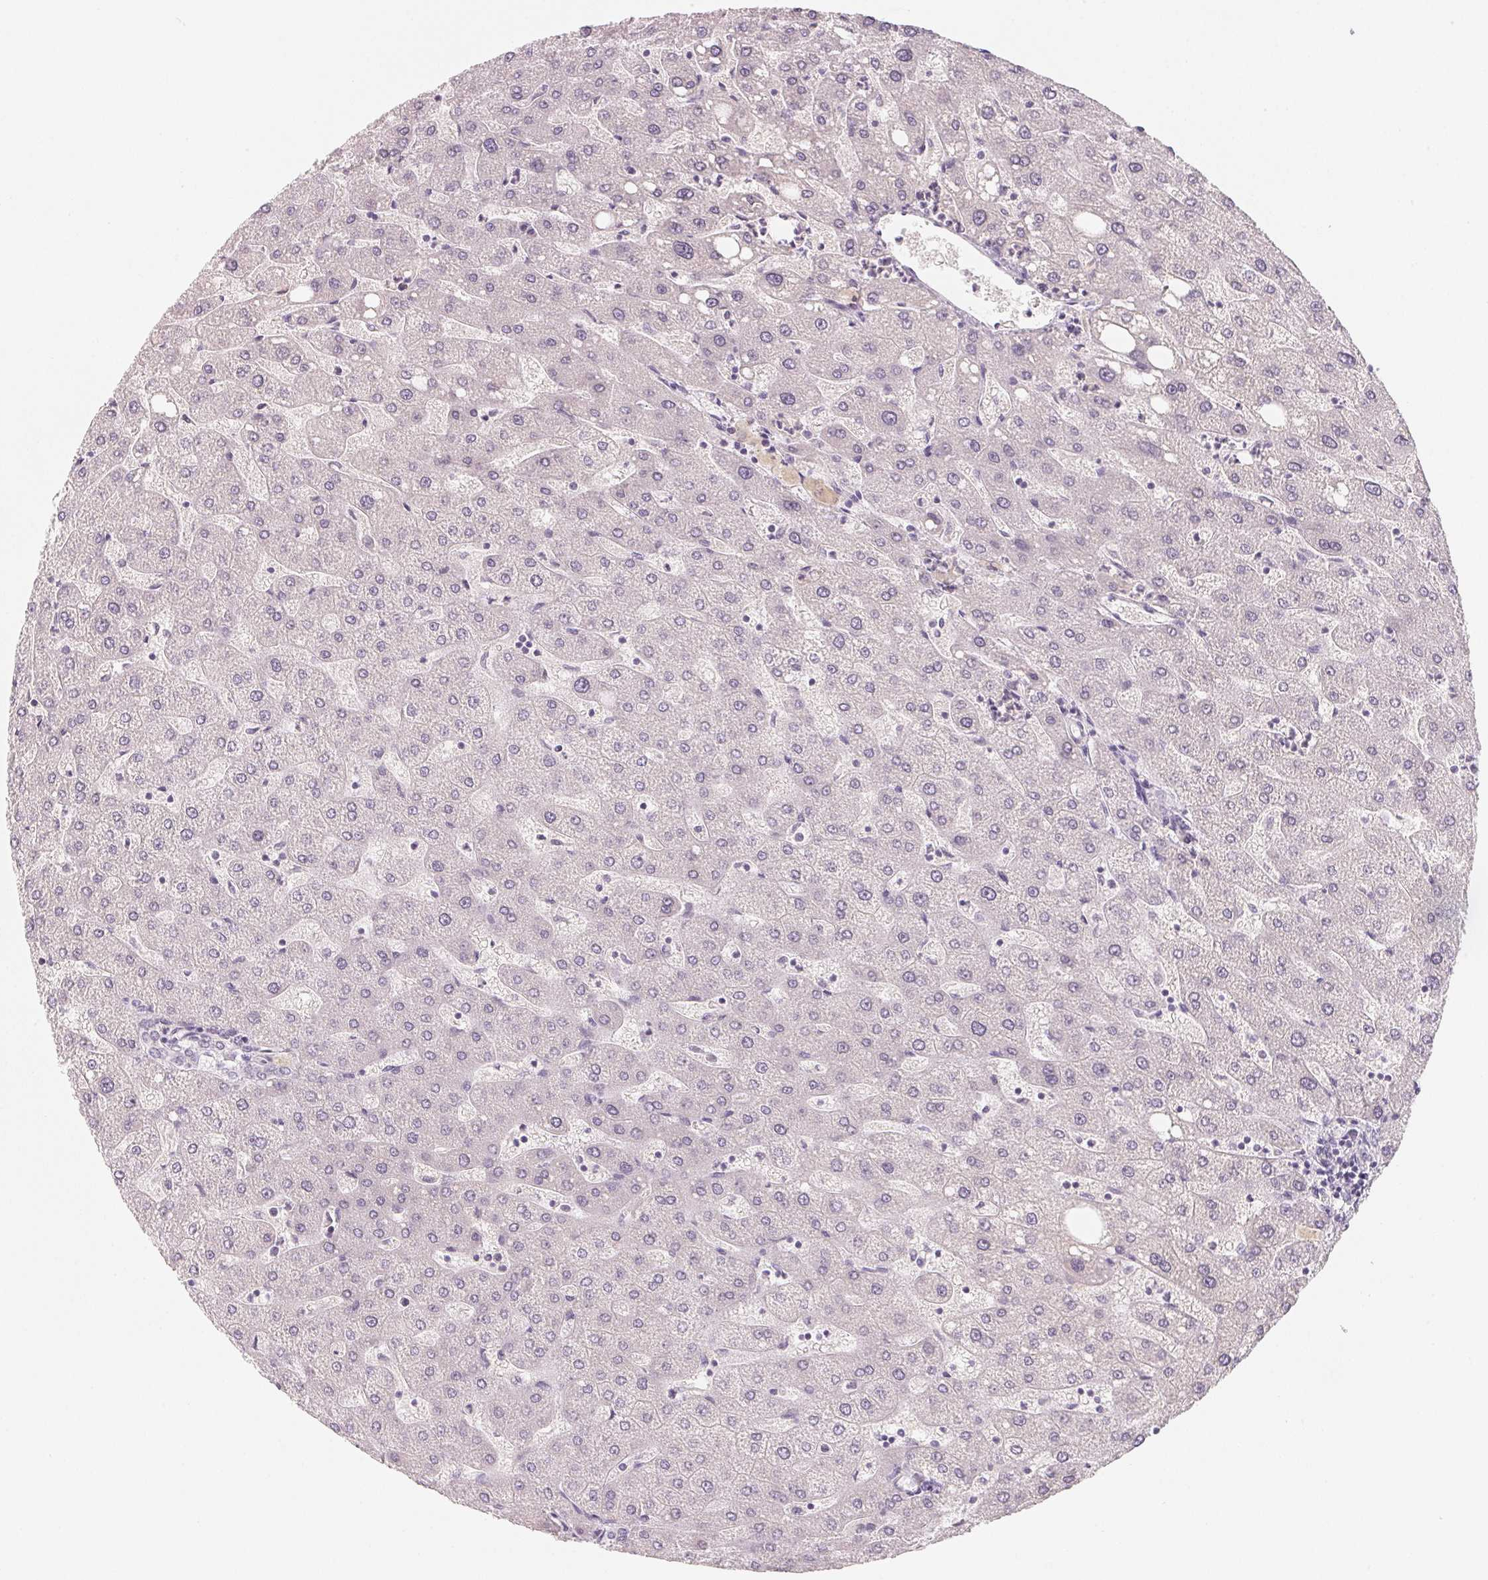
{"staining": {"intensity": "negative", "quantity": "none", "location": "none"}, "tissue": "liver", "cell_type": "Cholangiocytes", "image_type": "normal", "snomed": [{"axis": "morphology", "description": "Normal tissue, NOS"}, {"axis": "topography", "description": "Liver"}], "caption": "High power microscopy image of an IHC histopathology image of benign liver, revealing no significant staining in cholangiocytes. (DAB immunohistochemistry (IHC) visualized using brightfield microscopy, high magnification).", "gene": "CFAP276", "patient": {"sex": "male", "age": 67}}